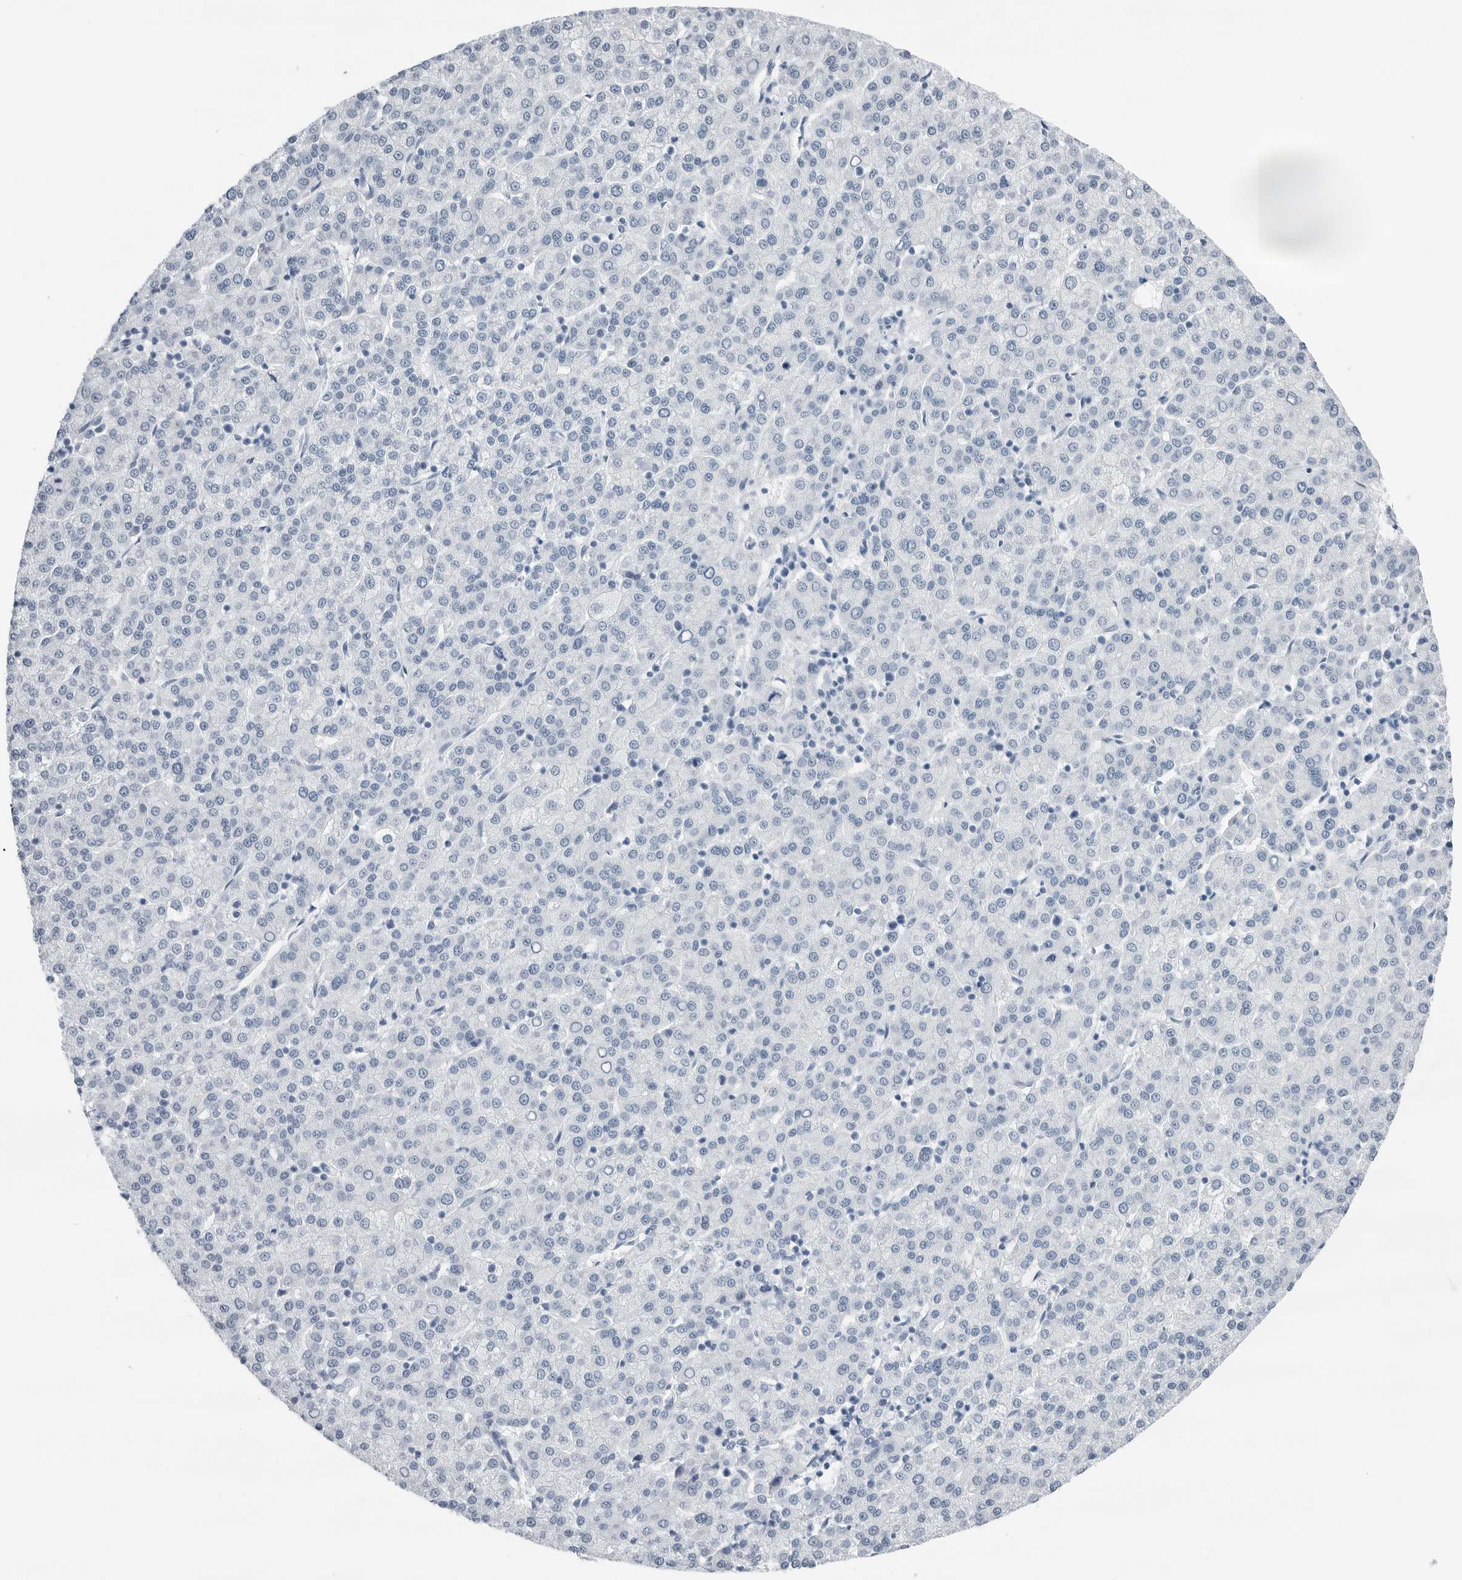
{"staining": {"intensity": "negative", "quantity": "none", "location": "none"}, "tissue": "liver cancer", "cell_type": "Tumor cells", "image_type": "cancer", "snomed": [{"axis": "morphology", "description": "Carcinoma, Hepatocellular, NOS"}, {"axis": "topography", "description": "Liver"}], "caption": "A histopathology image of liver cancer (hepatocellular carcinoma) stained for a protein reveals no brown staining in tumor cells.", "gene": "SLPI", "patient": {"sex": "female", "age": 58}}